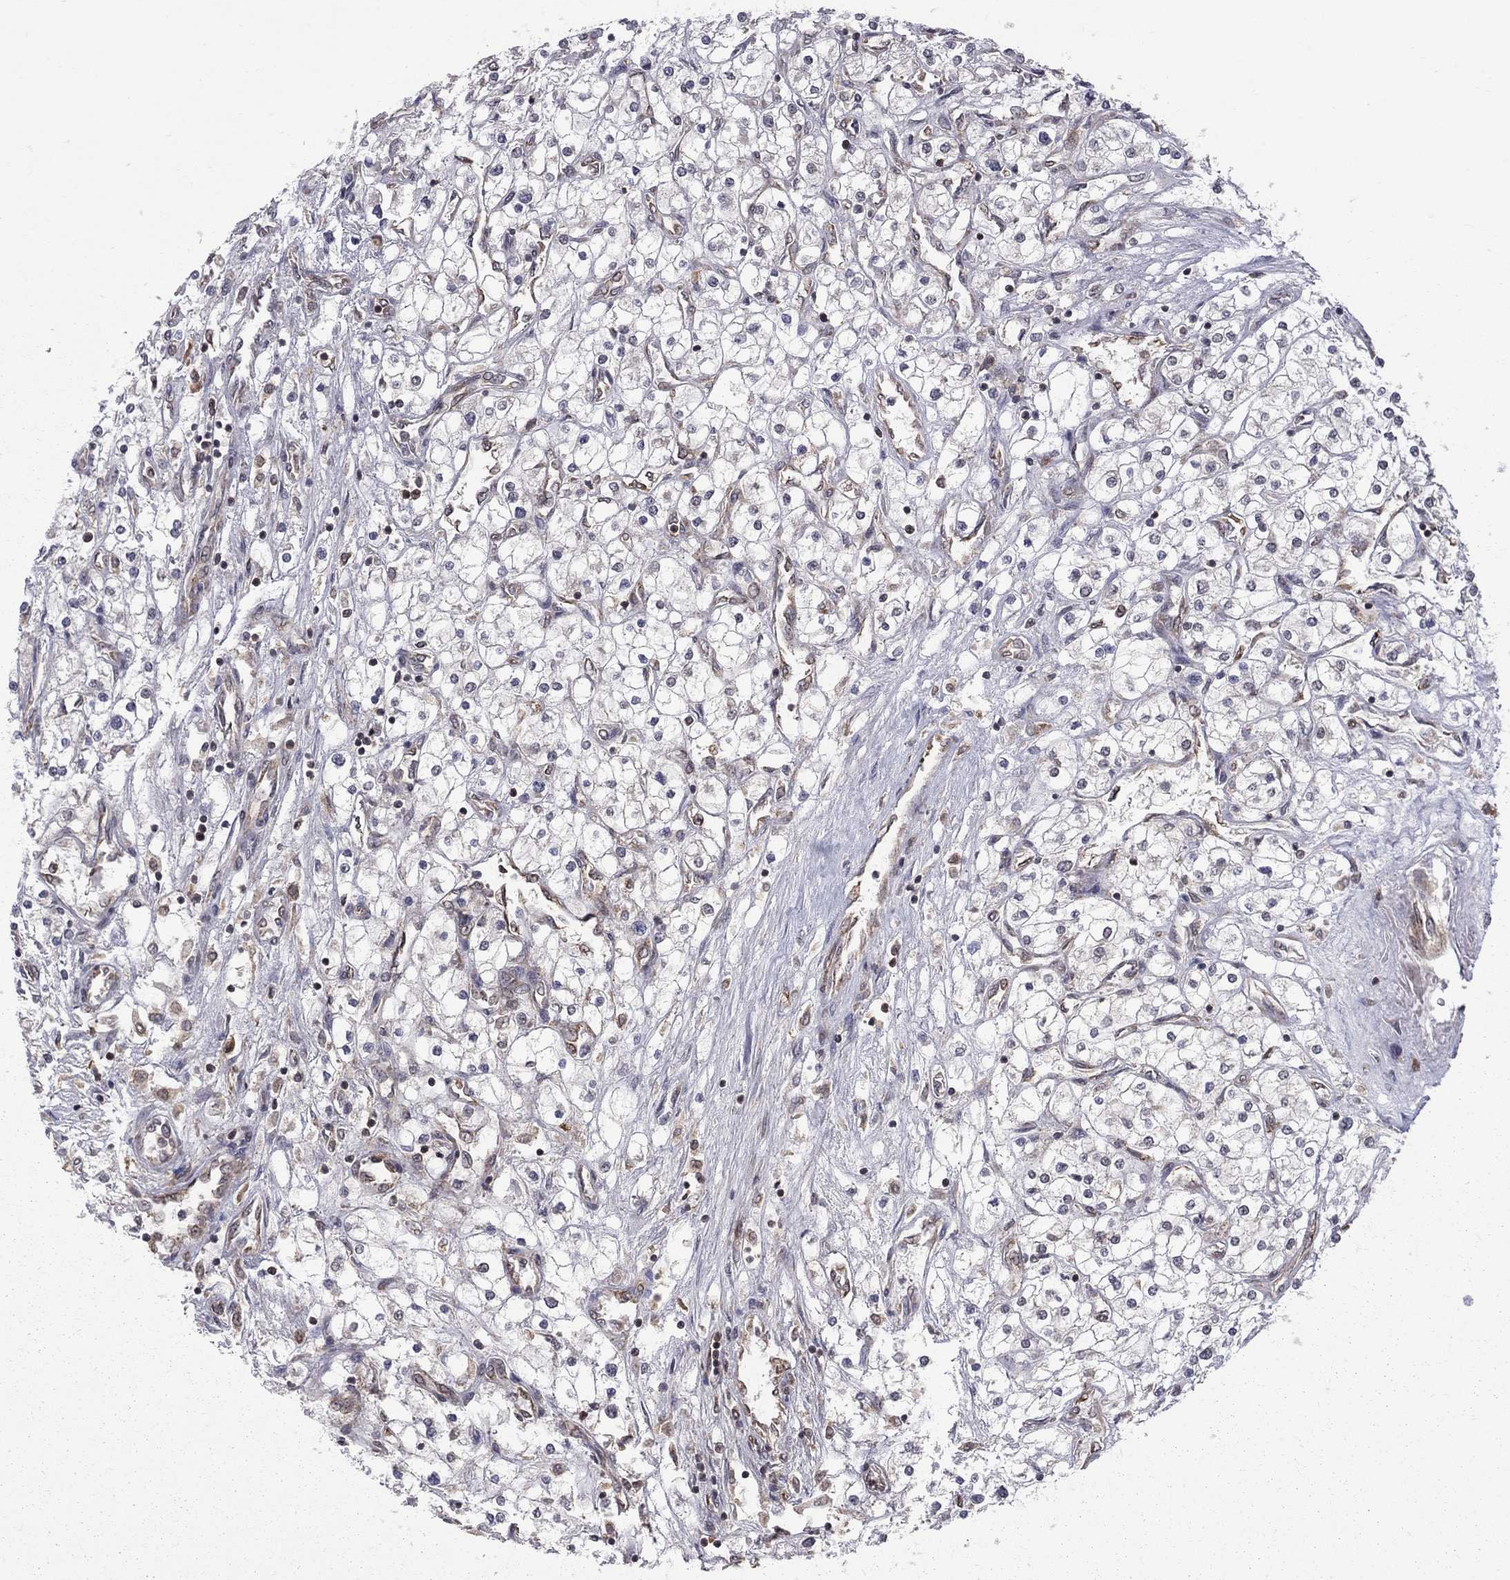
{"staining": {"intensity": "moderate", "quantity": "<25%", "location": "cytoplasmic/membranous"}, "tissue": "renal cancer", "cell_type": "Tumor cells", "image_type": "cancer", "snomed": [{"axis": "morphology", "description": "Adenocarcinoma, NOS"}, {"axis": "topography", "description": "Kidney"}], "caption": "Tumor cells show low levels of moderate cytoplasmic/membranous expression in approximately <25% of cells in human renal cancer (adenocarcinoma).", "gene": "NAA50", "patient": {"sex": "male", "age": 80}}